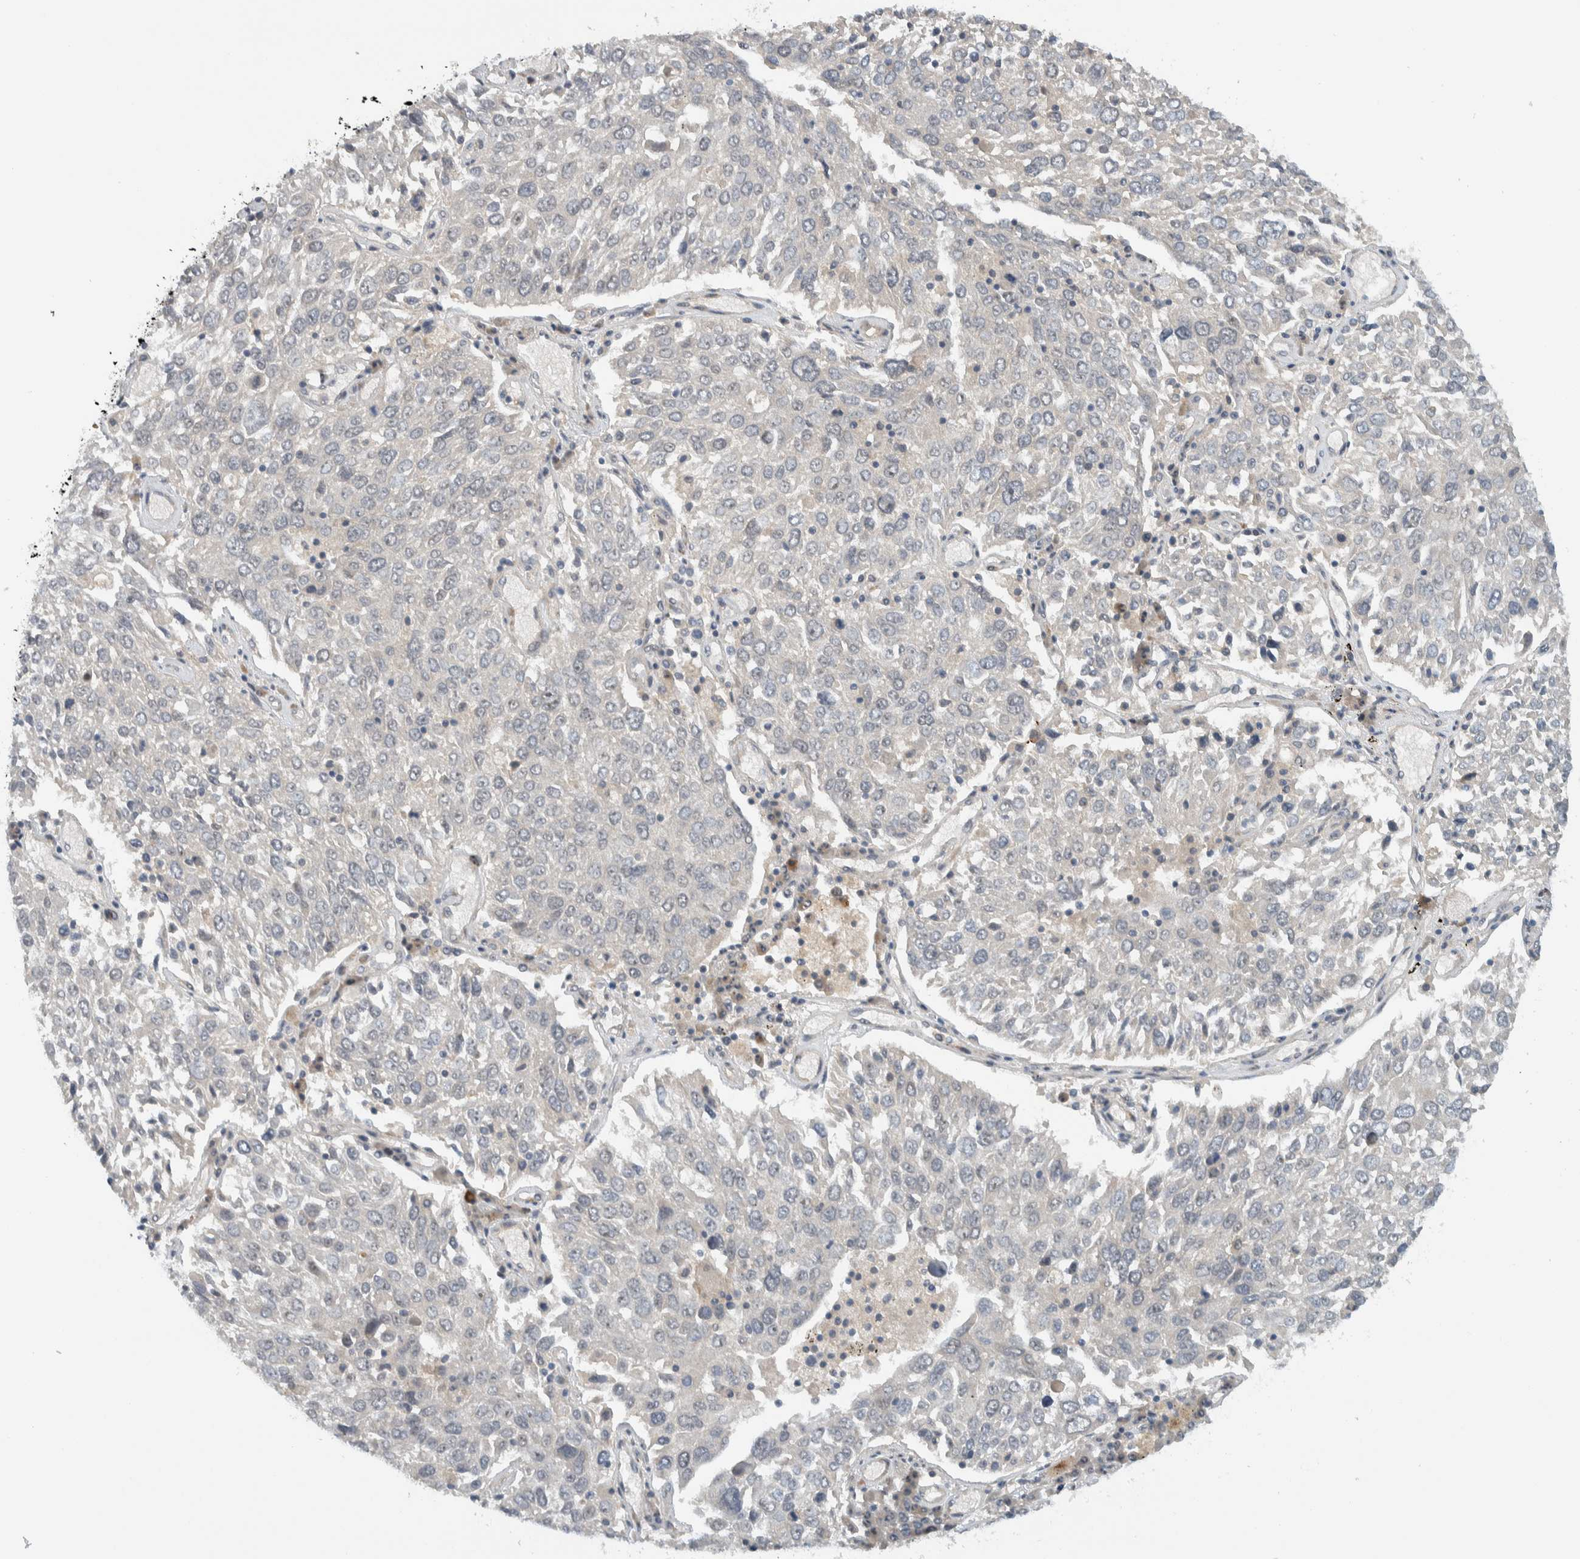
{"staining": {"intensity": "negative", "quantity": "none", "location": "none"}, "tissue": "lung cancer", "cell_type": "Tumor cells", "image_type": "cancer", "snomed": [{"axis": "morphology", "description": "Squamous cell carcinoma, NOS"}, {"axis": "topography", "description": "Lung"}], "caption": "The immunohistochemistry image has no significant expression in tumor cells of lung squamous cell carcinoma tissue.", "gene": "MPRIP", "patient": {"sex": "male", "age": 65}}